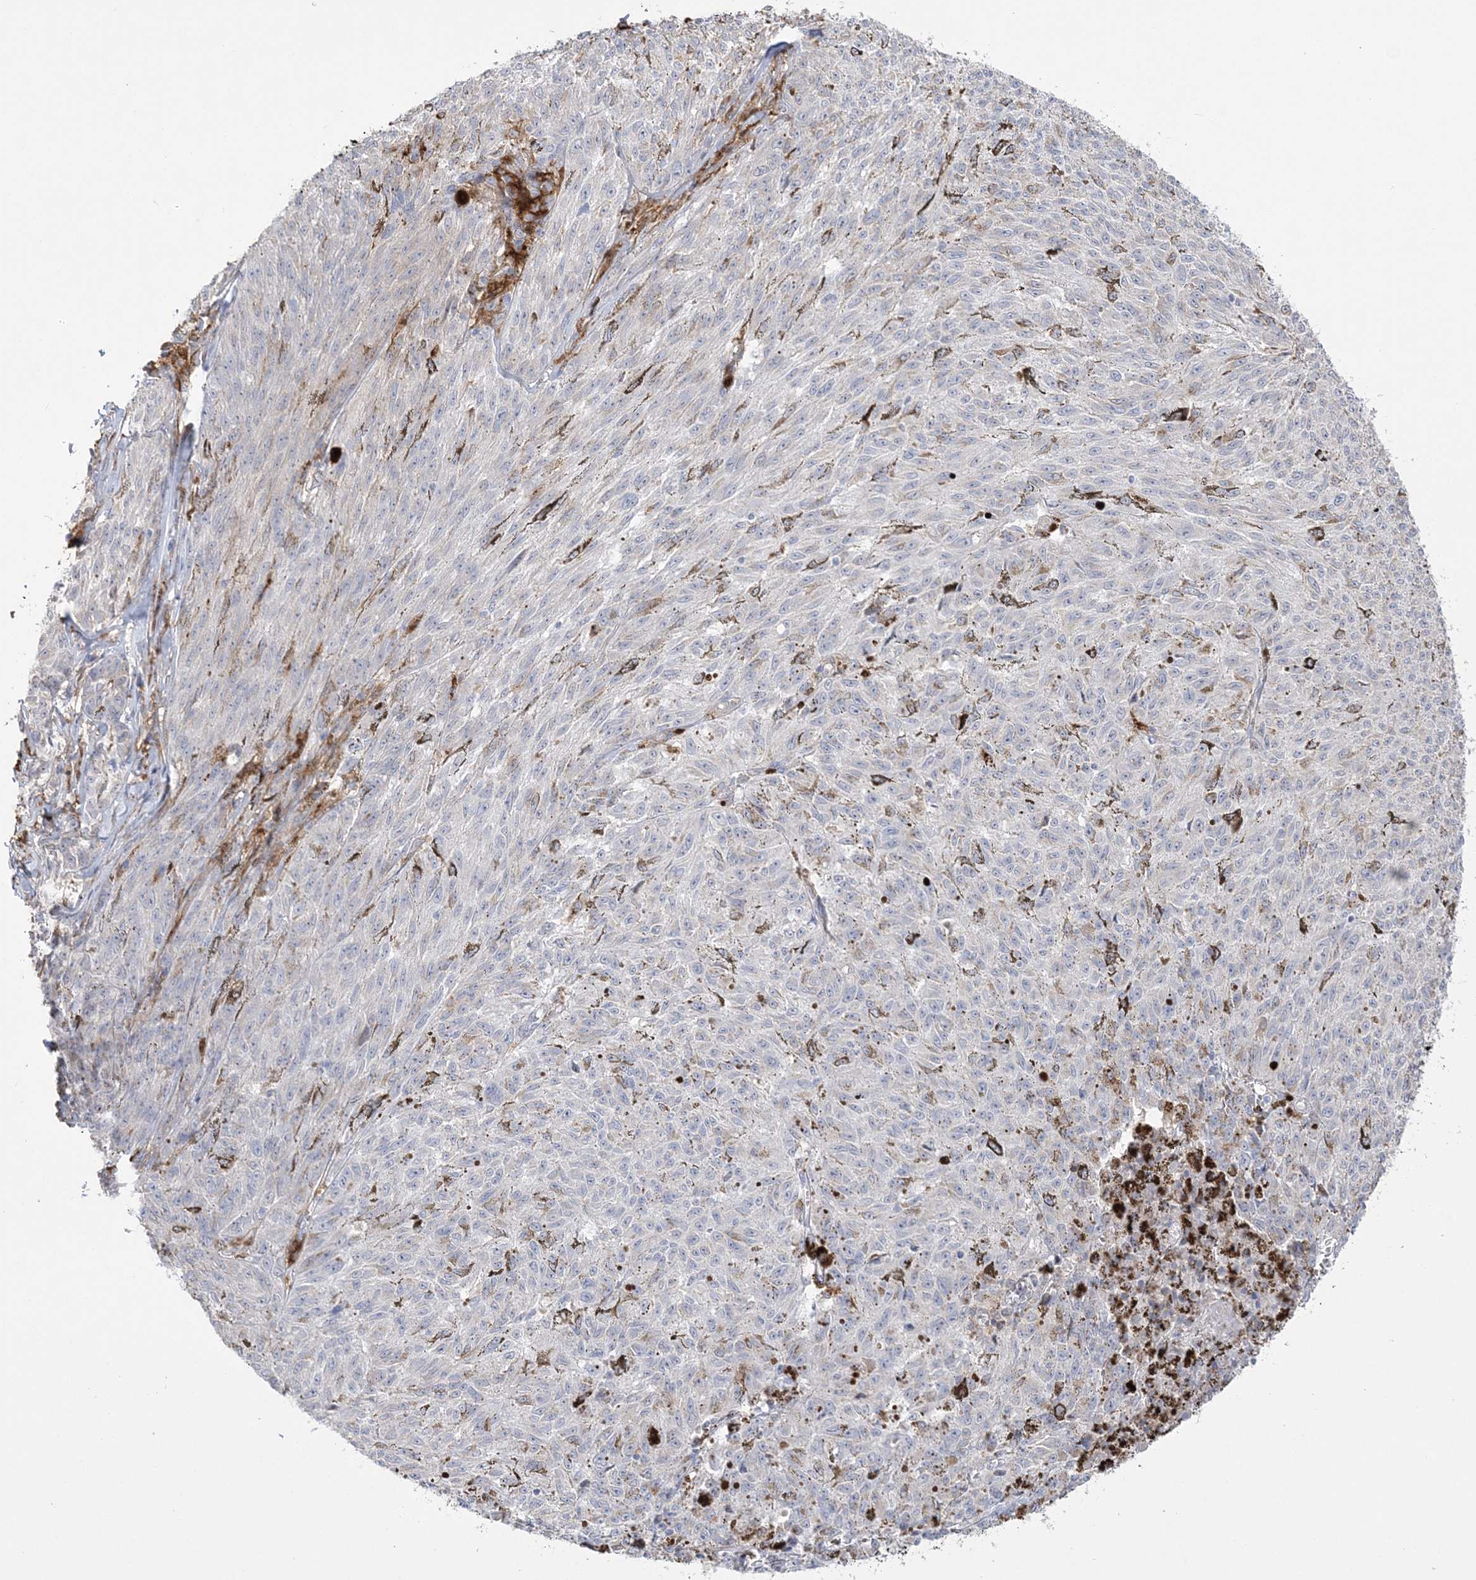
{"staining": {"intensity": "negative", "quantity": "none", "location": "none"}, "tissue": "melanoma", "cell_type": "Tumor cells", "image_type": "cancer", "snomed": [{"axis": "morphology", "description": "Malignant melanoma, NOS"}, {"axis": "topography", "description": "Skin"}], "caption": "DAB immunohistochemical staining of melanoma demonstrates no significant staining in tumor cells.", "gene": "HAAO", "patient": {"sex": "female", "age": 72}}